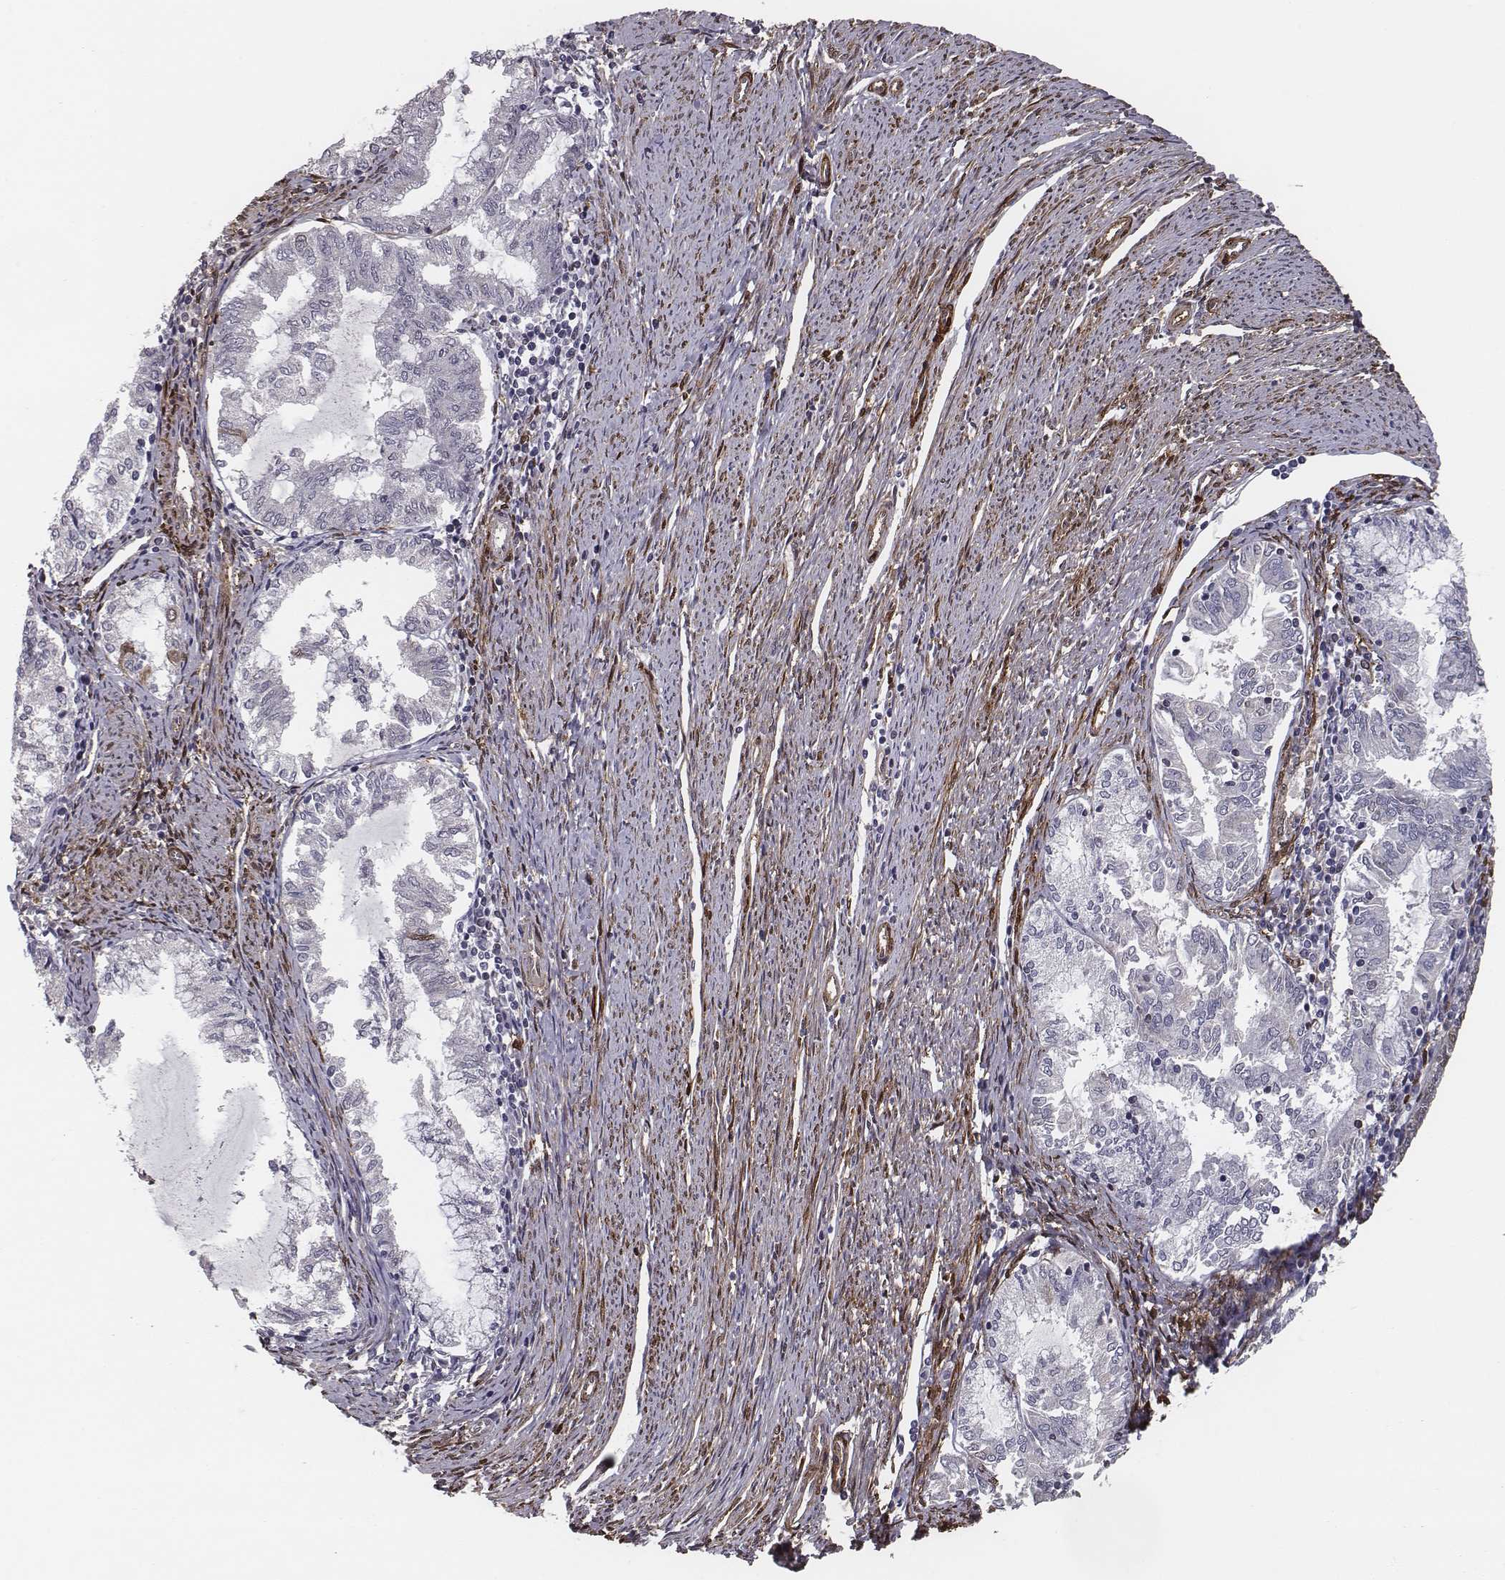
{"staining": {"intensity": "negative", "quantity": "none", "location": "none"}, "tissue": "endometrial cancer", "cell_type": "Tumor cells", "image_type": "cancer", "snomed": [{"axis": "morphology", "description": "Adenocarcinoma, NOS"}, {"axis": "topography", "description": "Endometrium"}], "caption": "An IHC photomicrograph of endometrial adenocarcinoma is shown. There is no staining in tumor cells of endometrial adenocarcinoma. (Stains: DAB (3,3'-diaminobenzidine) IHC with hematoxylin counter stain, Microscopy: brightfield microscopy at high magnification).", "gene": "ISYNA1", "patient": {"sex": "female", "age": 79}}